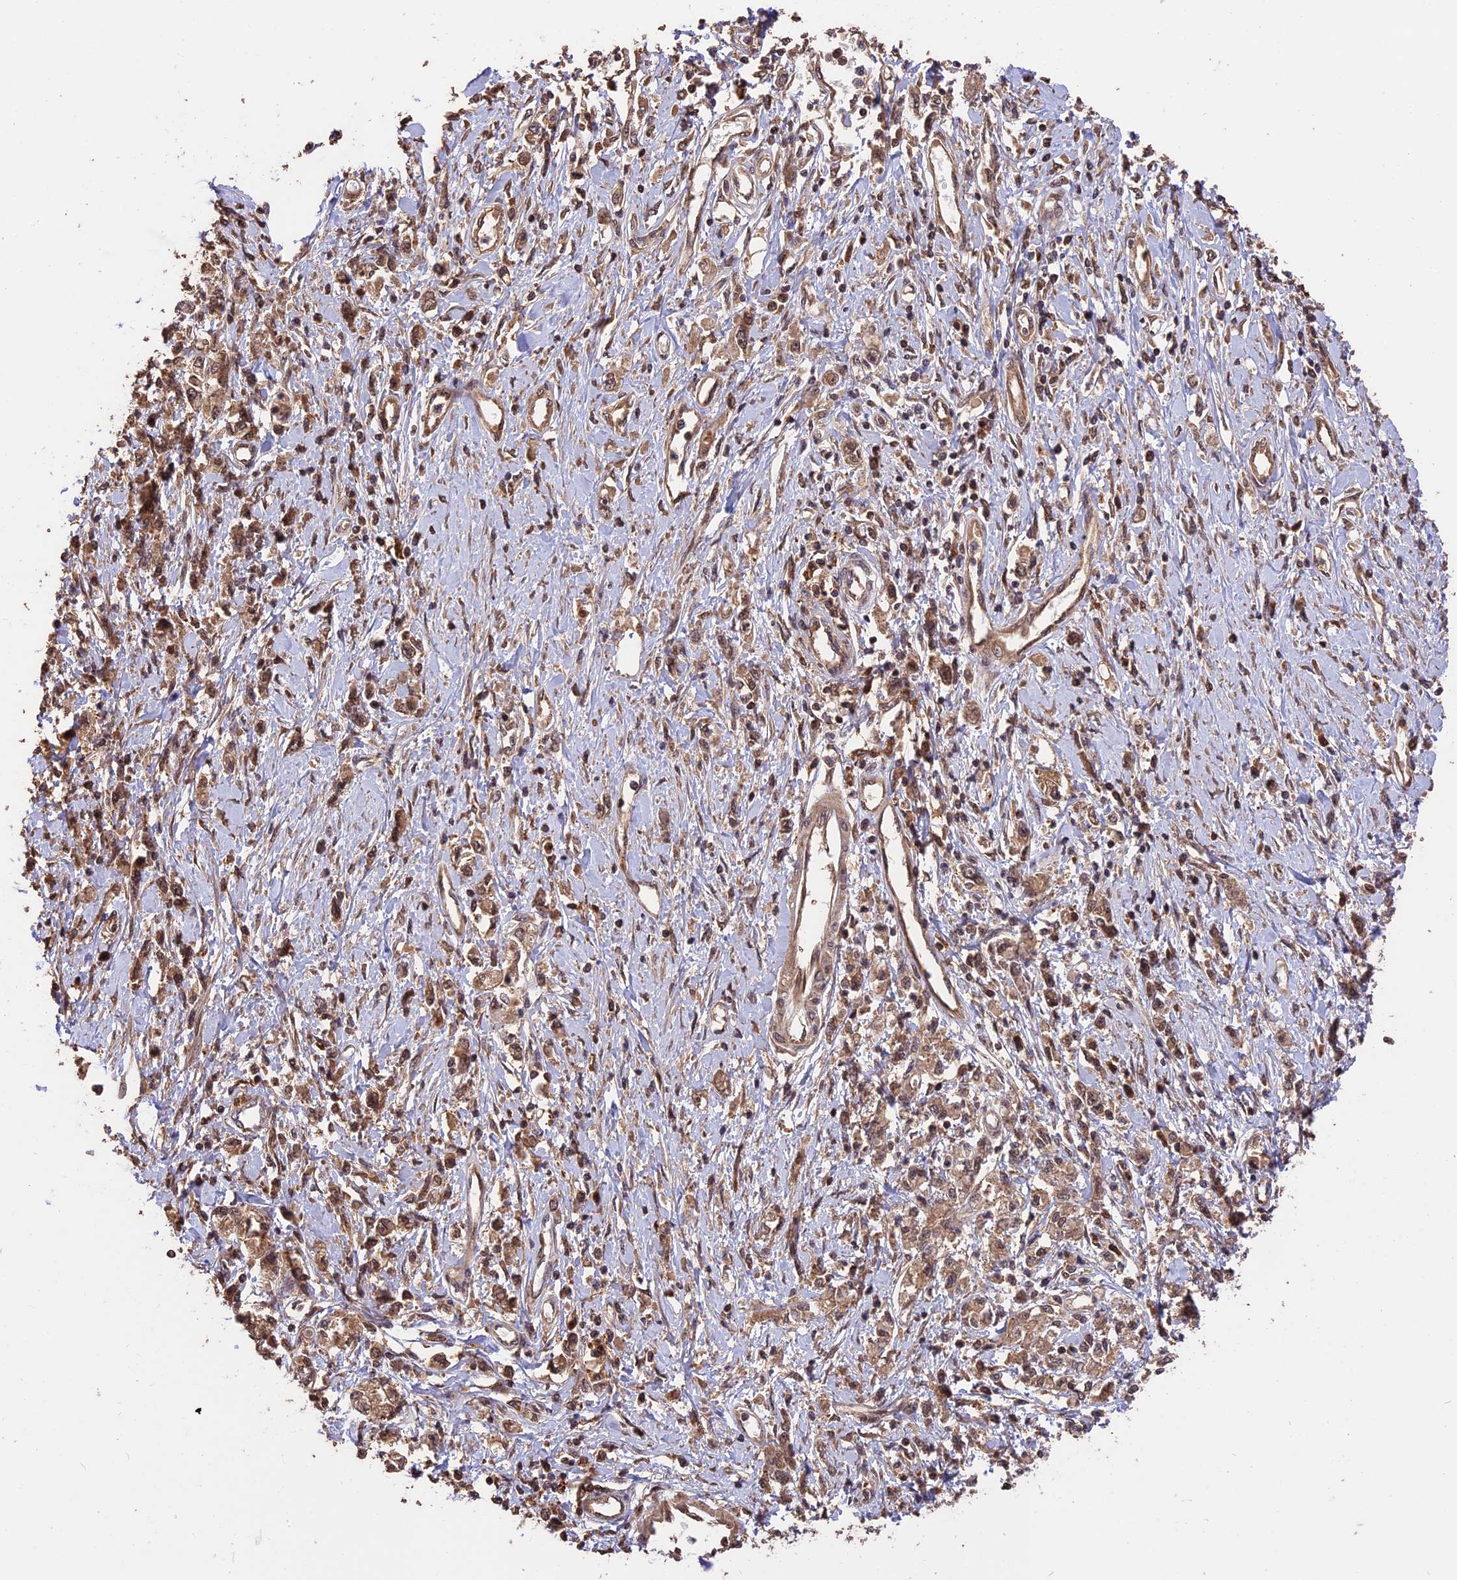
{"staining": {"intensity": "moderate", "quantity": ">75%", "location": "cytoplasmic/membranous"}, "tissue": "stomach cancer", "cell_type": "Tumor cells", "image_type": "cancer", "snomed": [{"axis": "morphology", "description": "Adenocarcinoma, NOS"}, {"axis": "topography", "description": "Stomach"}], "caption": "Human stomach cancer (adenocarcinoma) stained for a protein (brown) demonstrates moderate cytoplasmic/membranous positive expression in approximately >75% of tumor cells.", "gene": "ESCO1", "patient": {"sex": "female", "age": 76}}